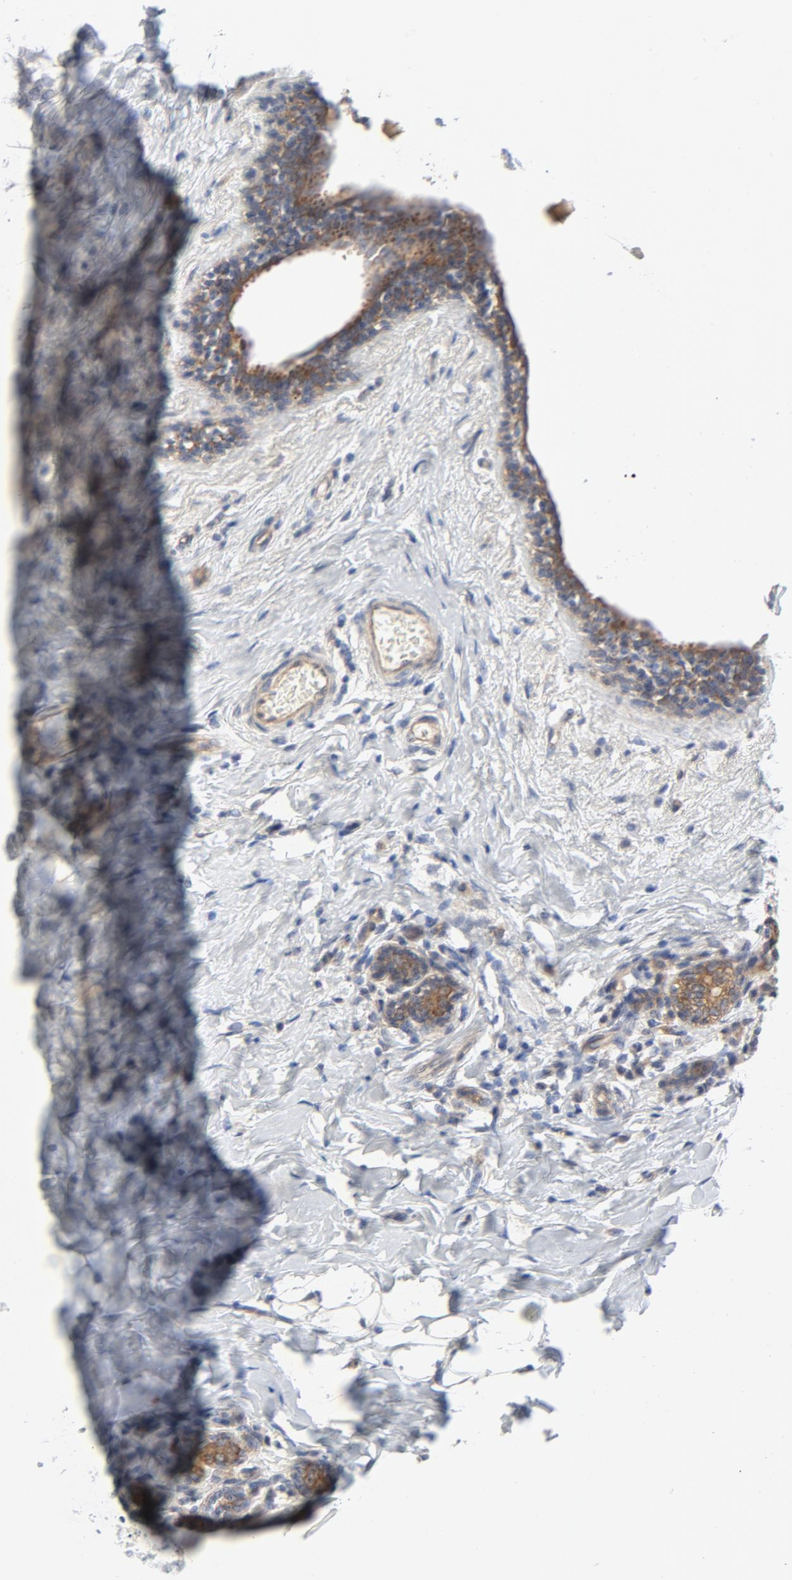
{"staining": {"intensity": "weak", "quantity": "<25%", "location": "cytoplasmic/membranous"}, "tissue": "breast cancer", "cell_type": "Tumor cells", "image_type": "cancer", "snomed": [{"axis": "morphology", "description": "Normal tissue, NOS"}, {"axis": "morphology", "description": "Lobular carcinoma"}, {"axis": "topography", "description": "Breast"}], "caption": "High power microscopy photomicrograph of an immunohistochemistry (IHC) micrograph of breast cancer, revealing no significant positivity in tumor cells.", "gene": "BAD", "patient": {"sex": "female", "age": 47}}